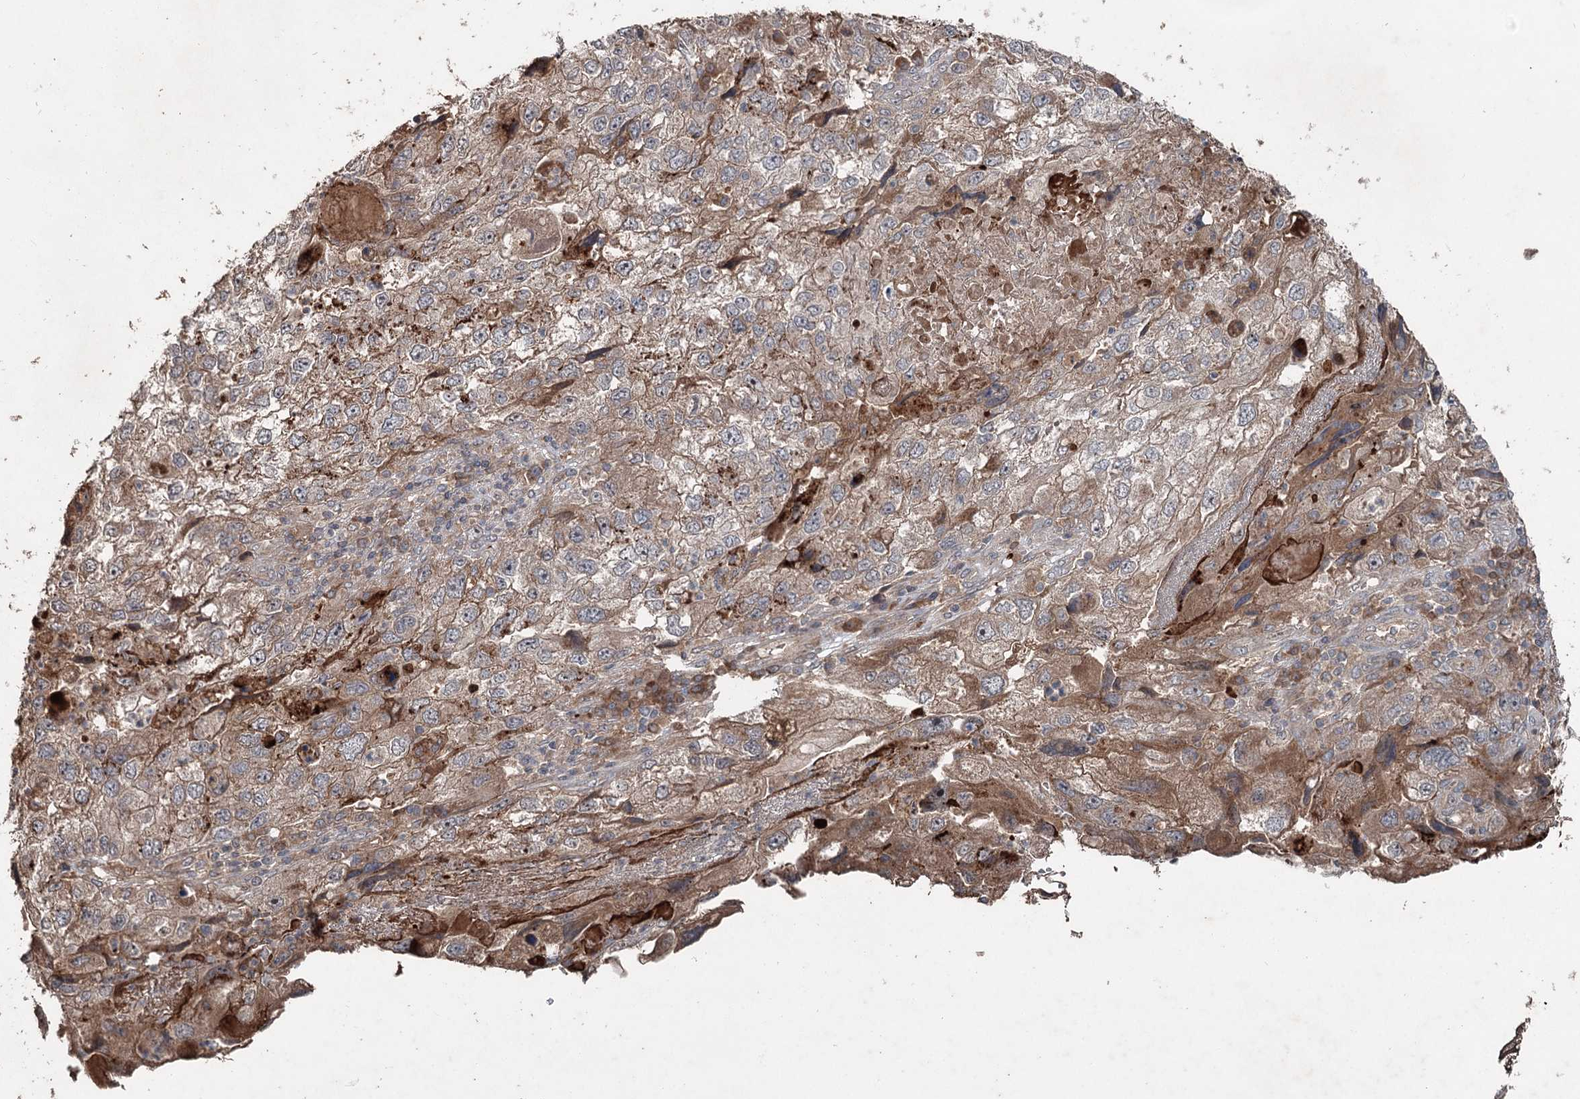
{"staining": {"intensity": "weak", "quantity": ">75%", "location": "cytoplasmic/membranous"}, "tissue": "endometrial cancer", "cell_type": "Tumor cells", "image_type": "cancer", "snomed": [{"axis": "morphology", "description": "Adenocarcinoma, NOS"}, {"axis": "topography", "description": "Endometrium"}], "caption": "Adenocarcinoma (endometrial) tissue reveals weak cytoplasmic/membranous staining in approximately >75% of tumor cells", "gene": "MAPK8IP2", "patient": {"sex": "female", "age": 49}}